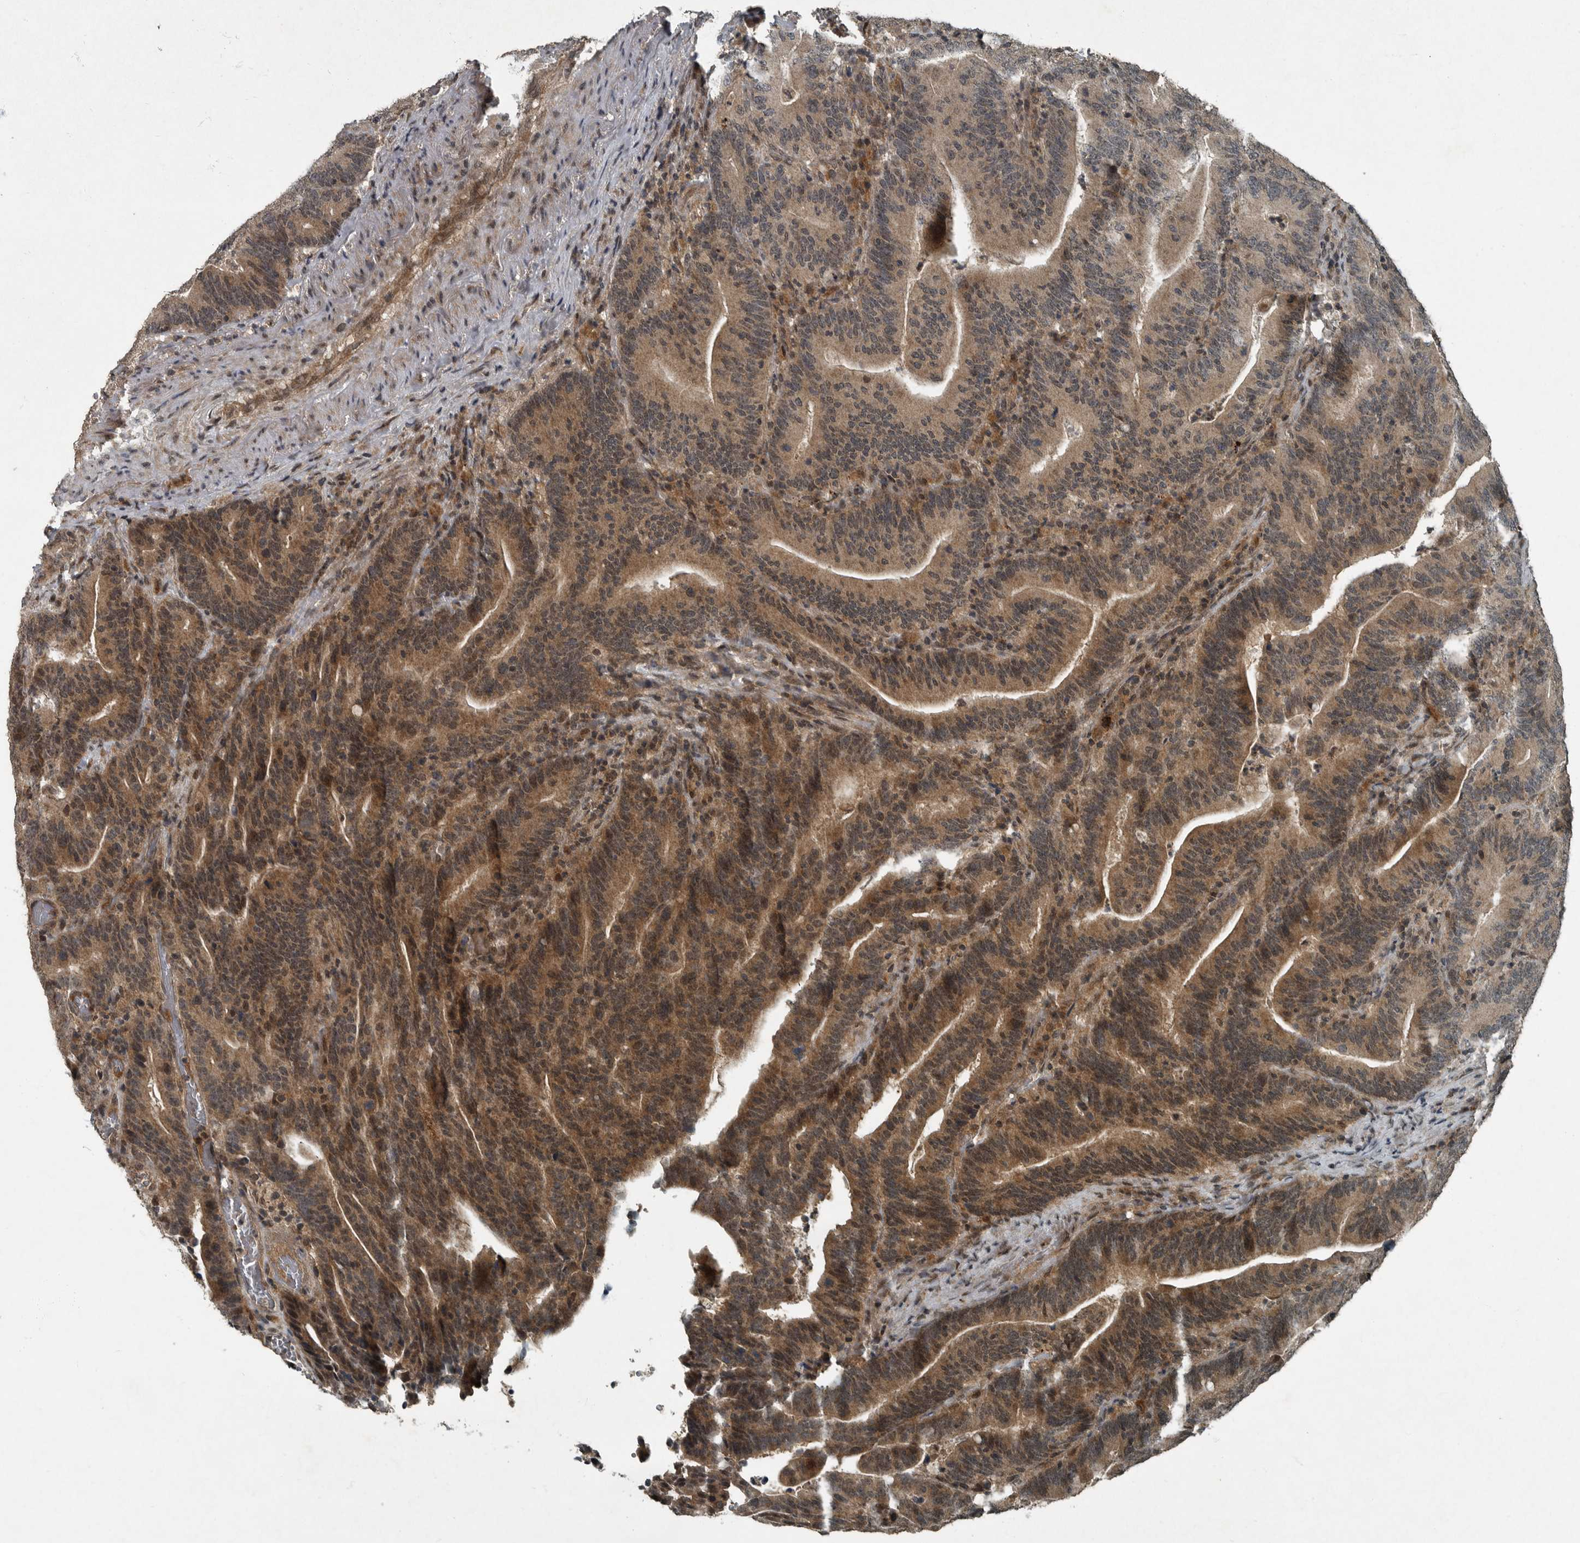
{"staining": {"intensity": "moderate", "quantity": ">75%", "location": "cytoplasmic/membranous,nuclear"}, "tissue": "colorectal cancer", "cell_type": "Tumor cells", "image_type": "cancer", "snomed": [{"axis": "morphology", "description": "Adenocarcinoma, NOS"}, {"axis": "topography", "description": "Colon"}], "caption": "A photomicrograph of human colorectal cancer (adenocarcinoma) stained for a protein demonstrates moderate cytoplasmic/membranous and nuclear brown staining in tumor cells.", "gene": "FOXO1", "patient": {"sex": "female", "age": 66}}